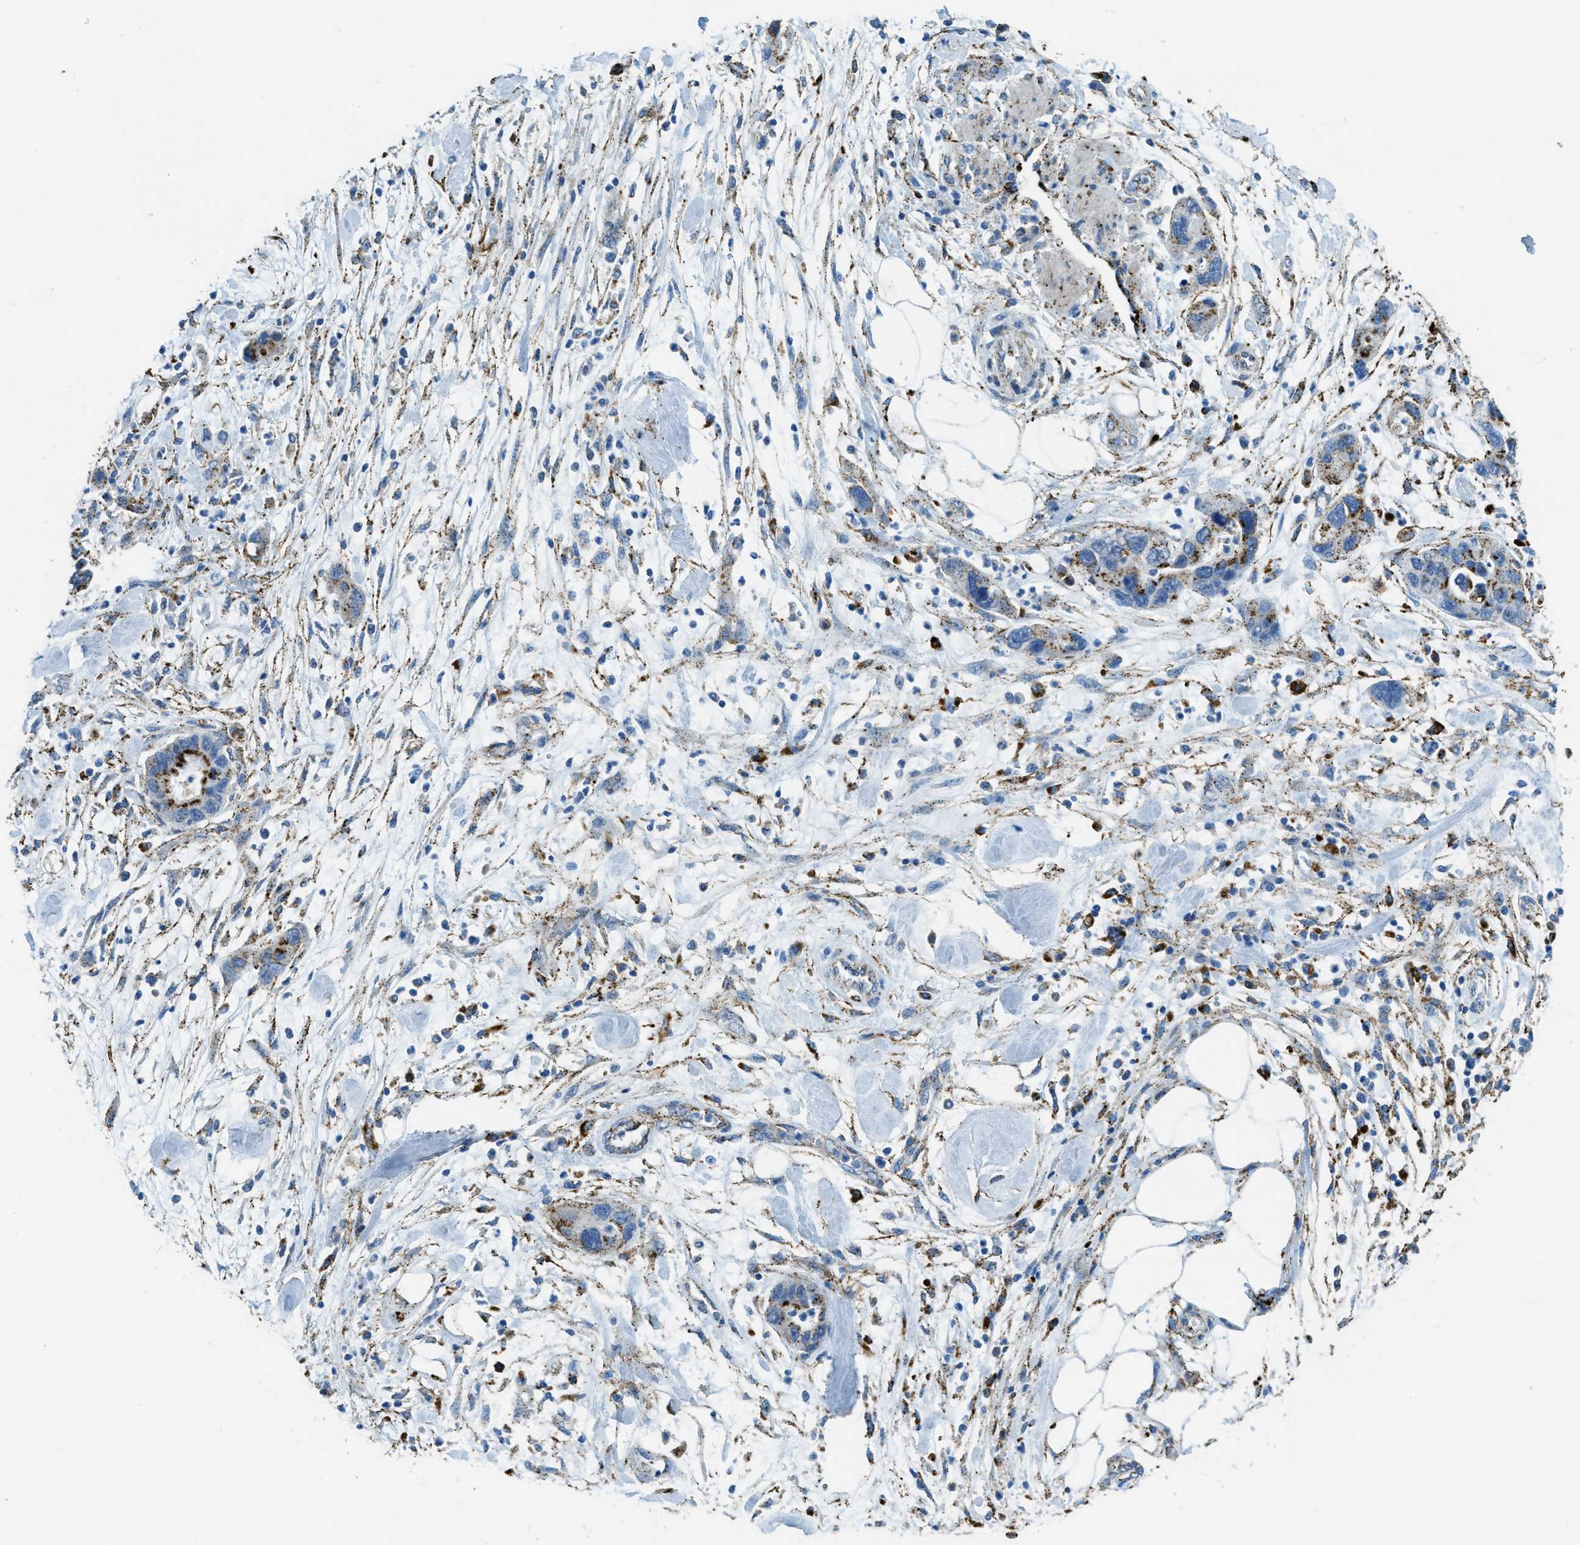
{"staining": {"intensity": "moderate", "quantity": "25%-75%", "location": "cytoplasmic/membranous"}, "tissue": "pancreatic cancer", "cell_type": "Tumor cells", "image_type": "cancer", "snomed": [{"axis": "morphology", "description": "Normal tissue, NOS"}, {"axis": "morphology", "description": "Adenocarcinoma, NOS"}, {"axis": "topography", "description": "Pancreas"}], "caption": "An immunohistochemistry micrograph of tumor tissue is shown. Protein staining in brown highlights moderate cytoplasmic/membranous positivity in adenocarcinoma (pancreatic) within tumor cells.", "gene": "SCARB2", "patient": {"sex": "female", "age": 71}}